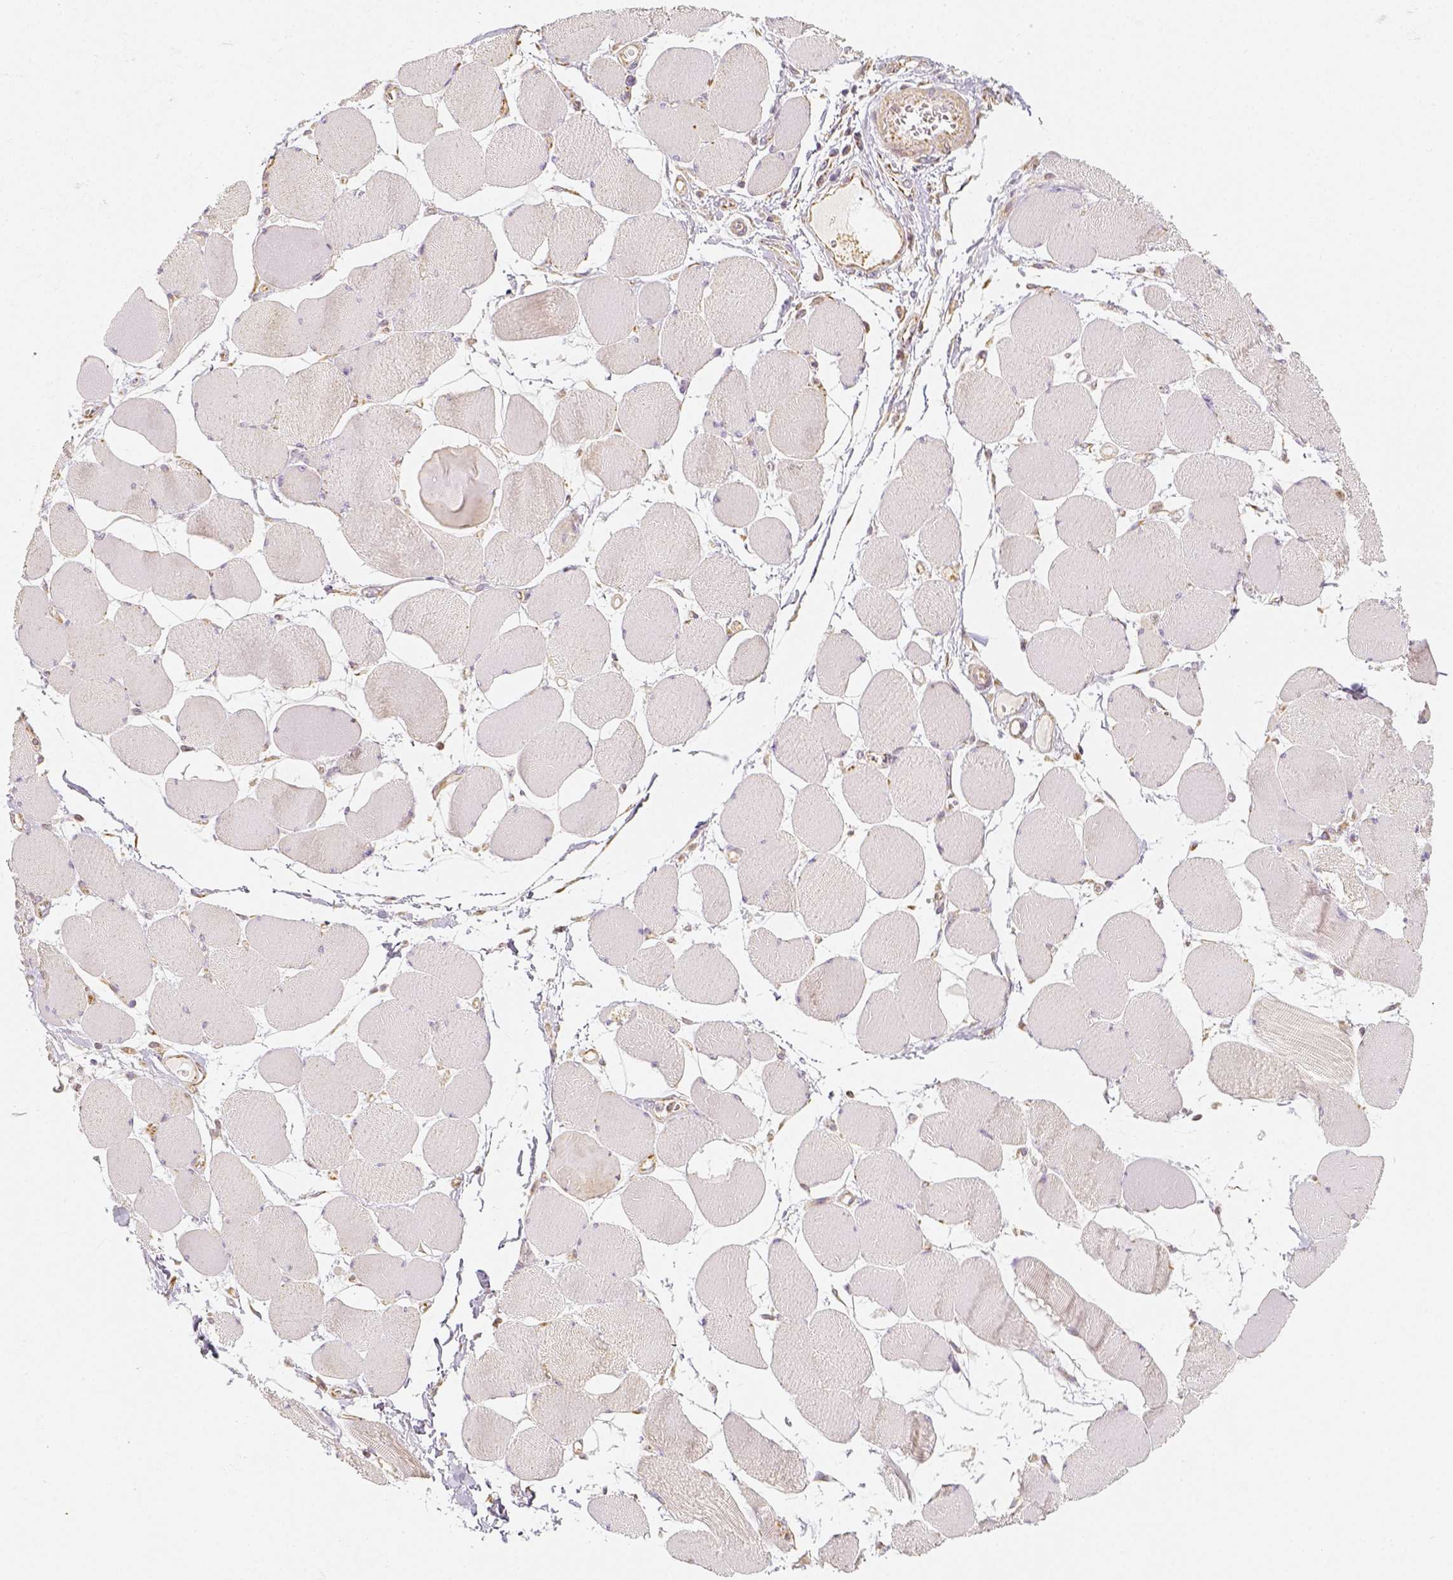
{"staining": {"intensity": "weak", "quantity": "<25%", "location": "cytoplasmic/membranous"}, "tissue": "skeletal muscle", "cell_type": "Myocytes", "image_type": "normal", "snomed": [{"axis": "morphology", "description": "Normal tissue, NOS"}, {"axis": "topography", "description": "Skeletal muscle"}], "caption": "Immunohistochemistry (IHC) histopathology image of unremarkable skeletal muscle: human skeletal muscle stained with DAB (3,3'-diaminobenzidine) exhibits no significant protein staining in myocytes.", "gene": "PGAM5", "patient": {"sex": "female", "age": 75}}